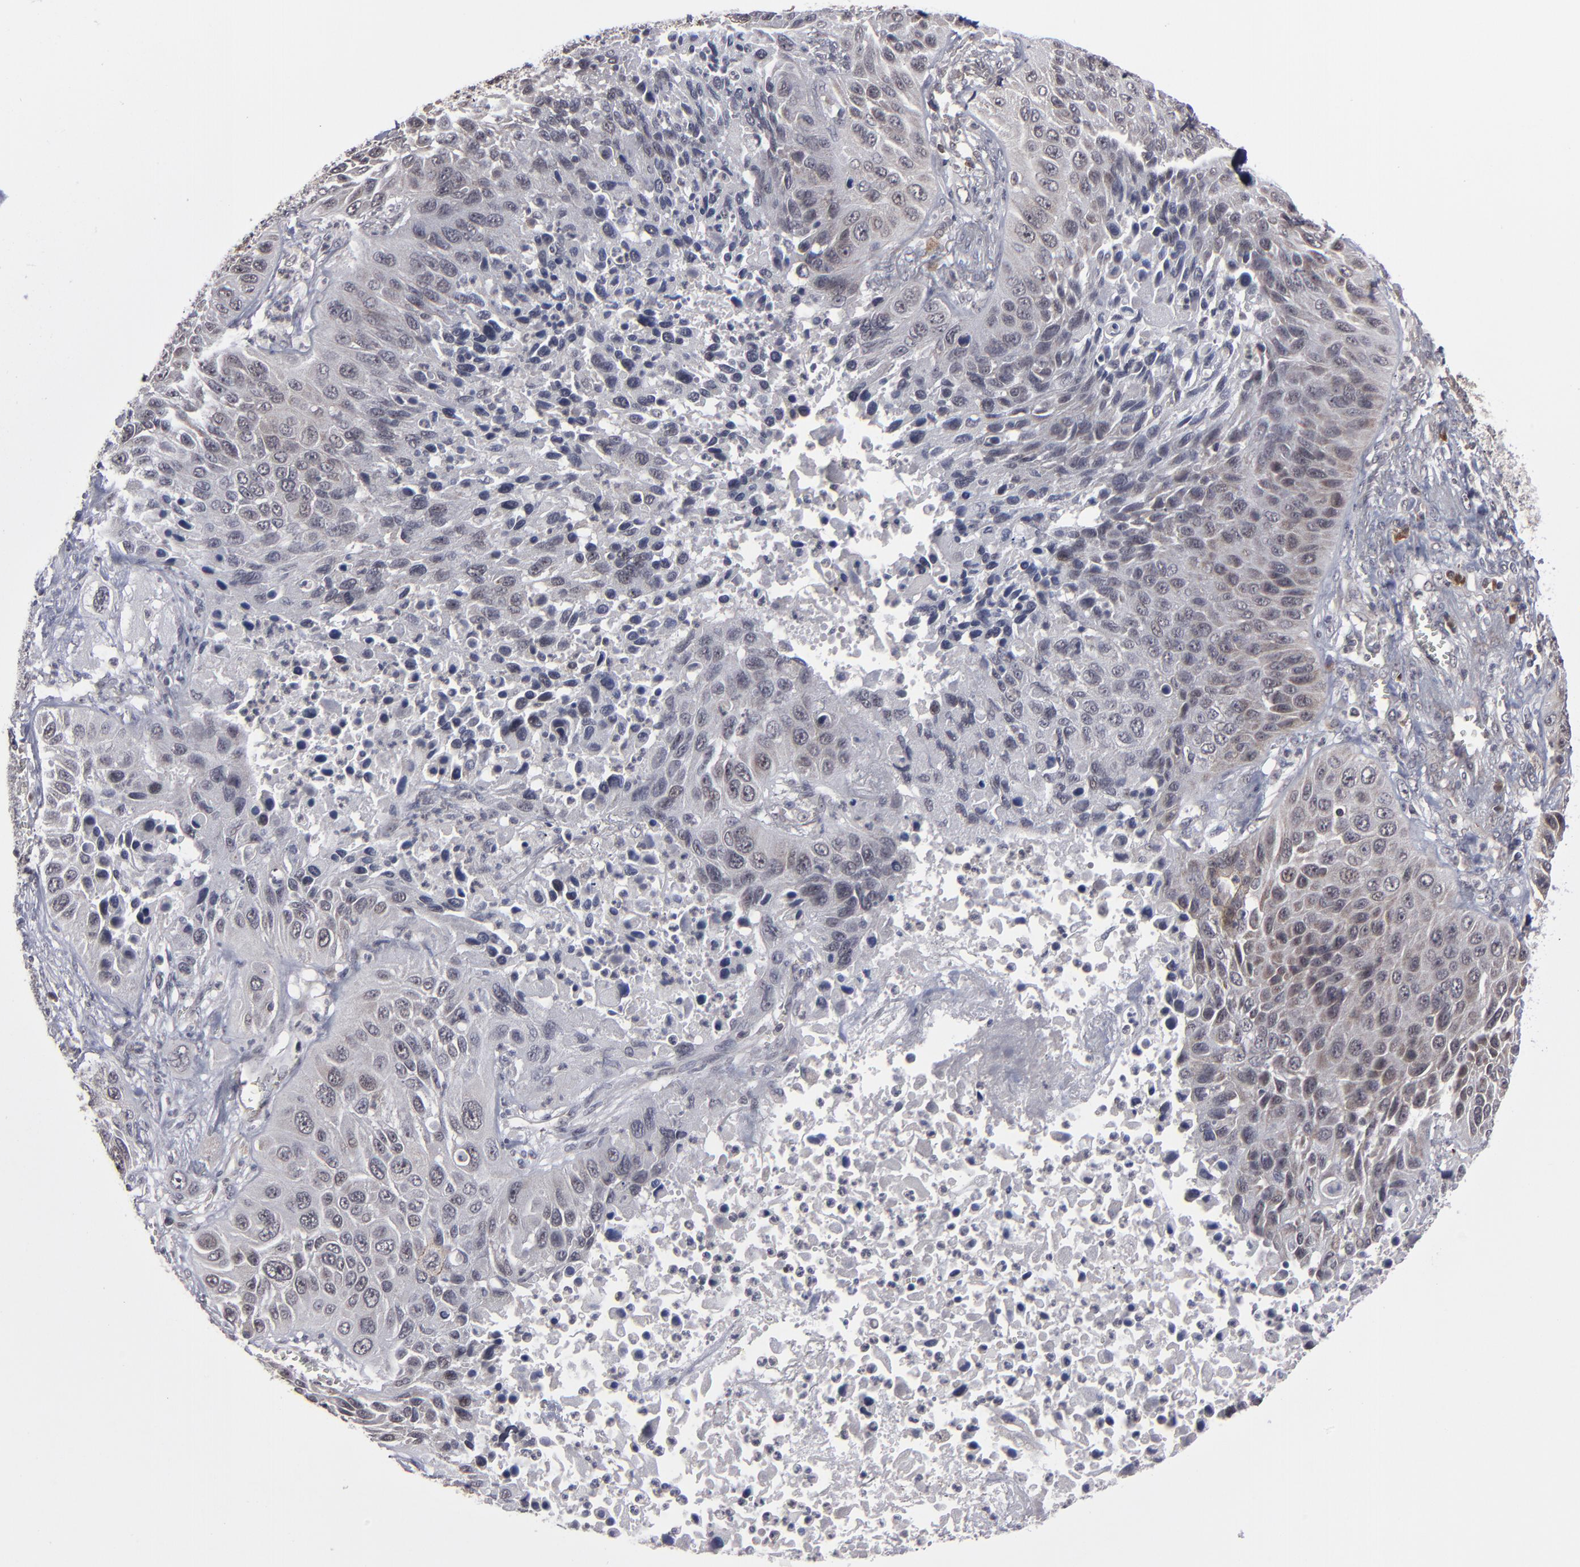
{"staining": {"intensity": "weak", "quantity": "25%-75%", "location": "cytoplasmic/membranous"}, "tissue": "lung cancer", "cell_type": "Tumor cells", "image_type": "cancer", "snomed": [{"axis": "morphology", "description": "Squamous cell carcinoma, NOS"}, {"axis": "topography", "description": "Lung"}], "caption": "DAB immunohistochemical staining of human lung cancer (squamous cell carcinoma) exhibits weak cytoplasmic/membranous protein expression in about 25%-75% of tumor cells.", "gene": "GLCCI1", "patient": {"sex": "female", "age": 76}}